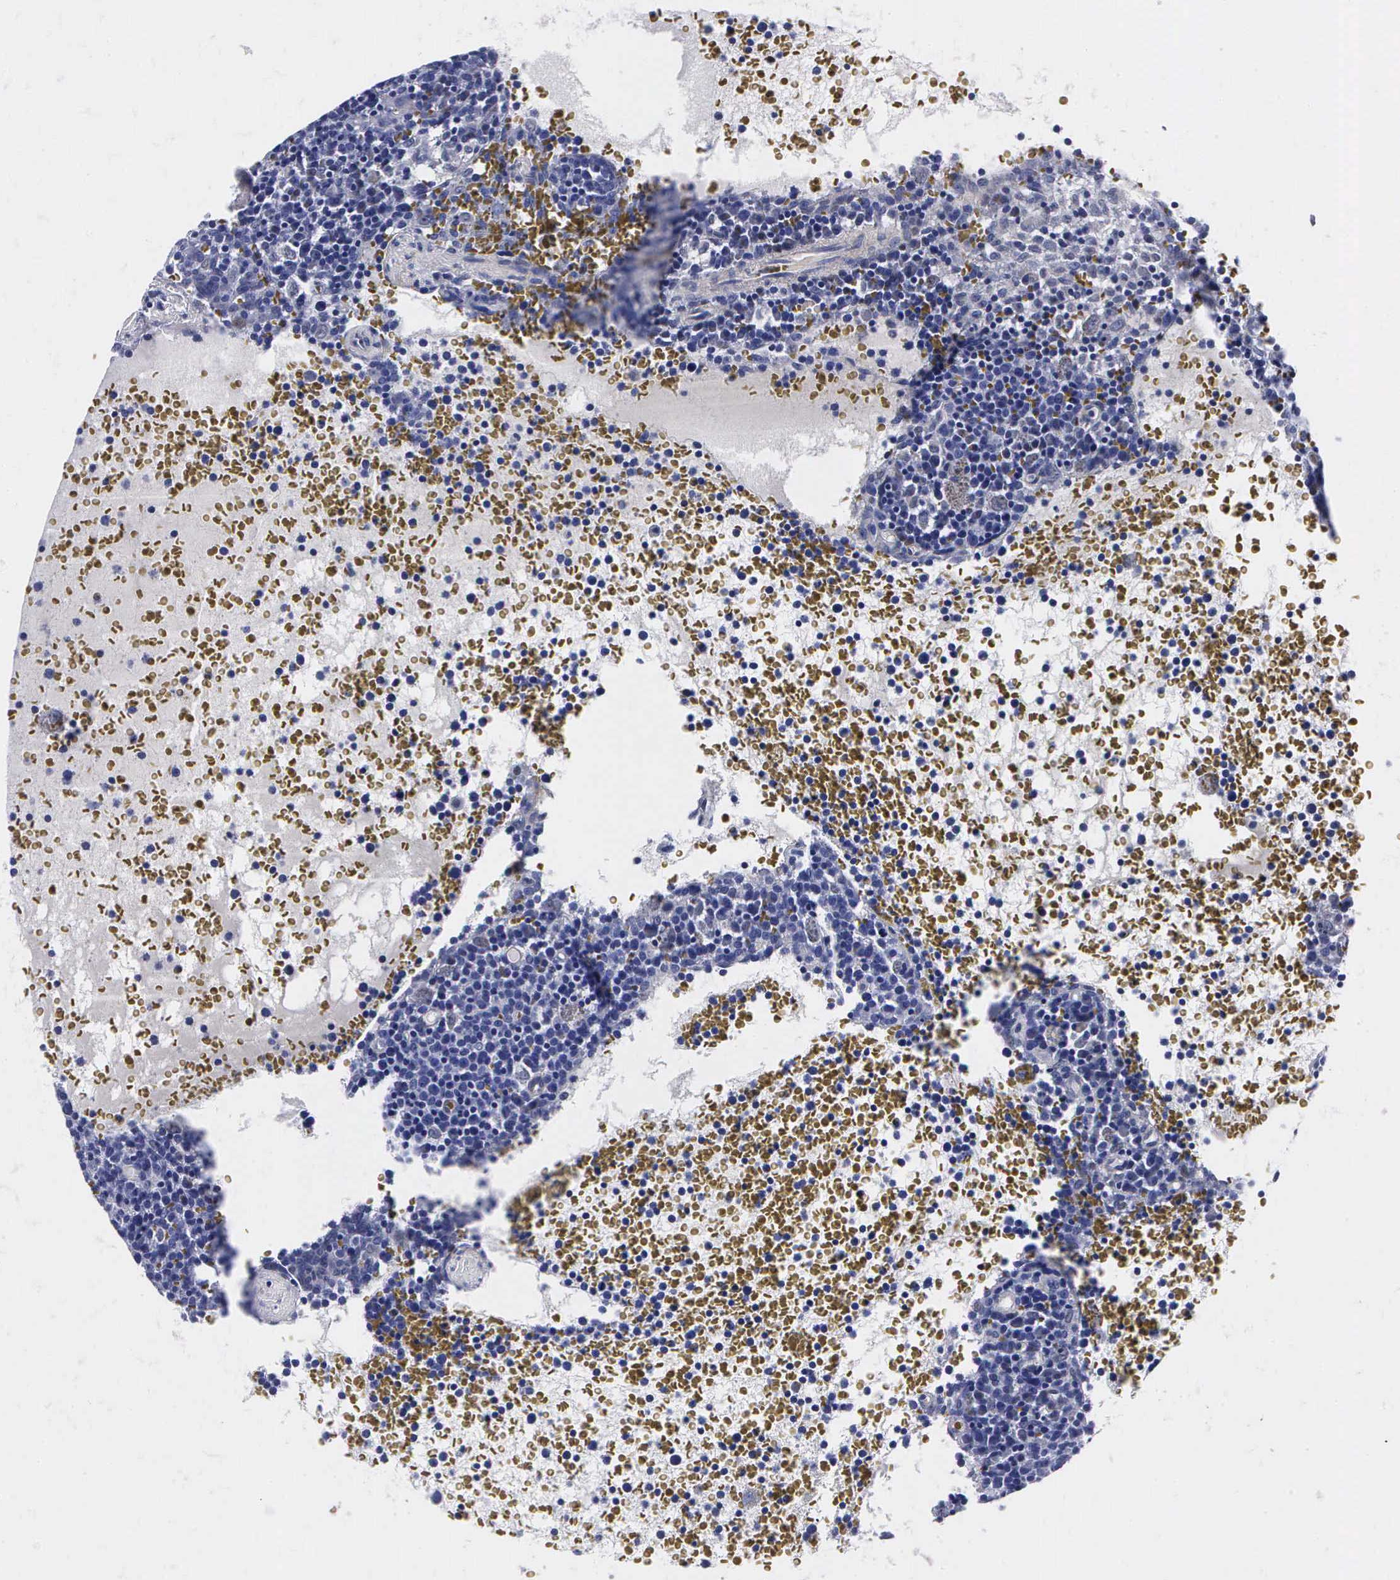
{"staining": {"intensity": "negative", "quantity": "none", "location": "none"}, "tissue": "lymphoma", "cell_type": "Tumor cells", "image_type": "cancer", "snomed": [{"axis": "morphology", "description": "Malignant lymphoma, non-Hodgkin's type, High grade"}, {"axis": "topography", "description": "Lymph node"}], "caption": "DAB (3,3'-diaminobenzidine) immunohistochemical staining of high-grade malignant lymphoma, non-Hodgkin's type demonstrates no significant staining in tumor cells. The staining was performed using DAB (3,3'-diaminobenzidine) to visualize the protein expression in brown, while the nuclei were stained in blue with hematoxylin (Magnification: 20x).", "gene": "ENO2", "patient": {"sex": "female", "age": 76}}